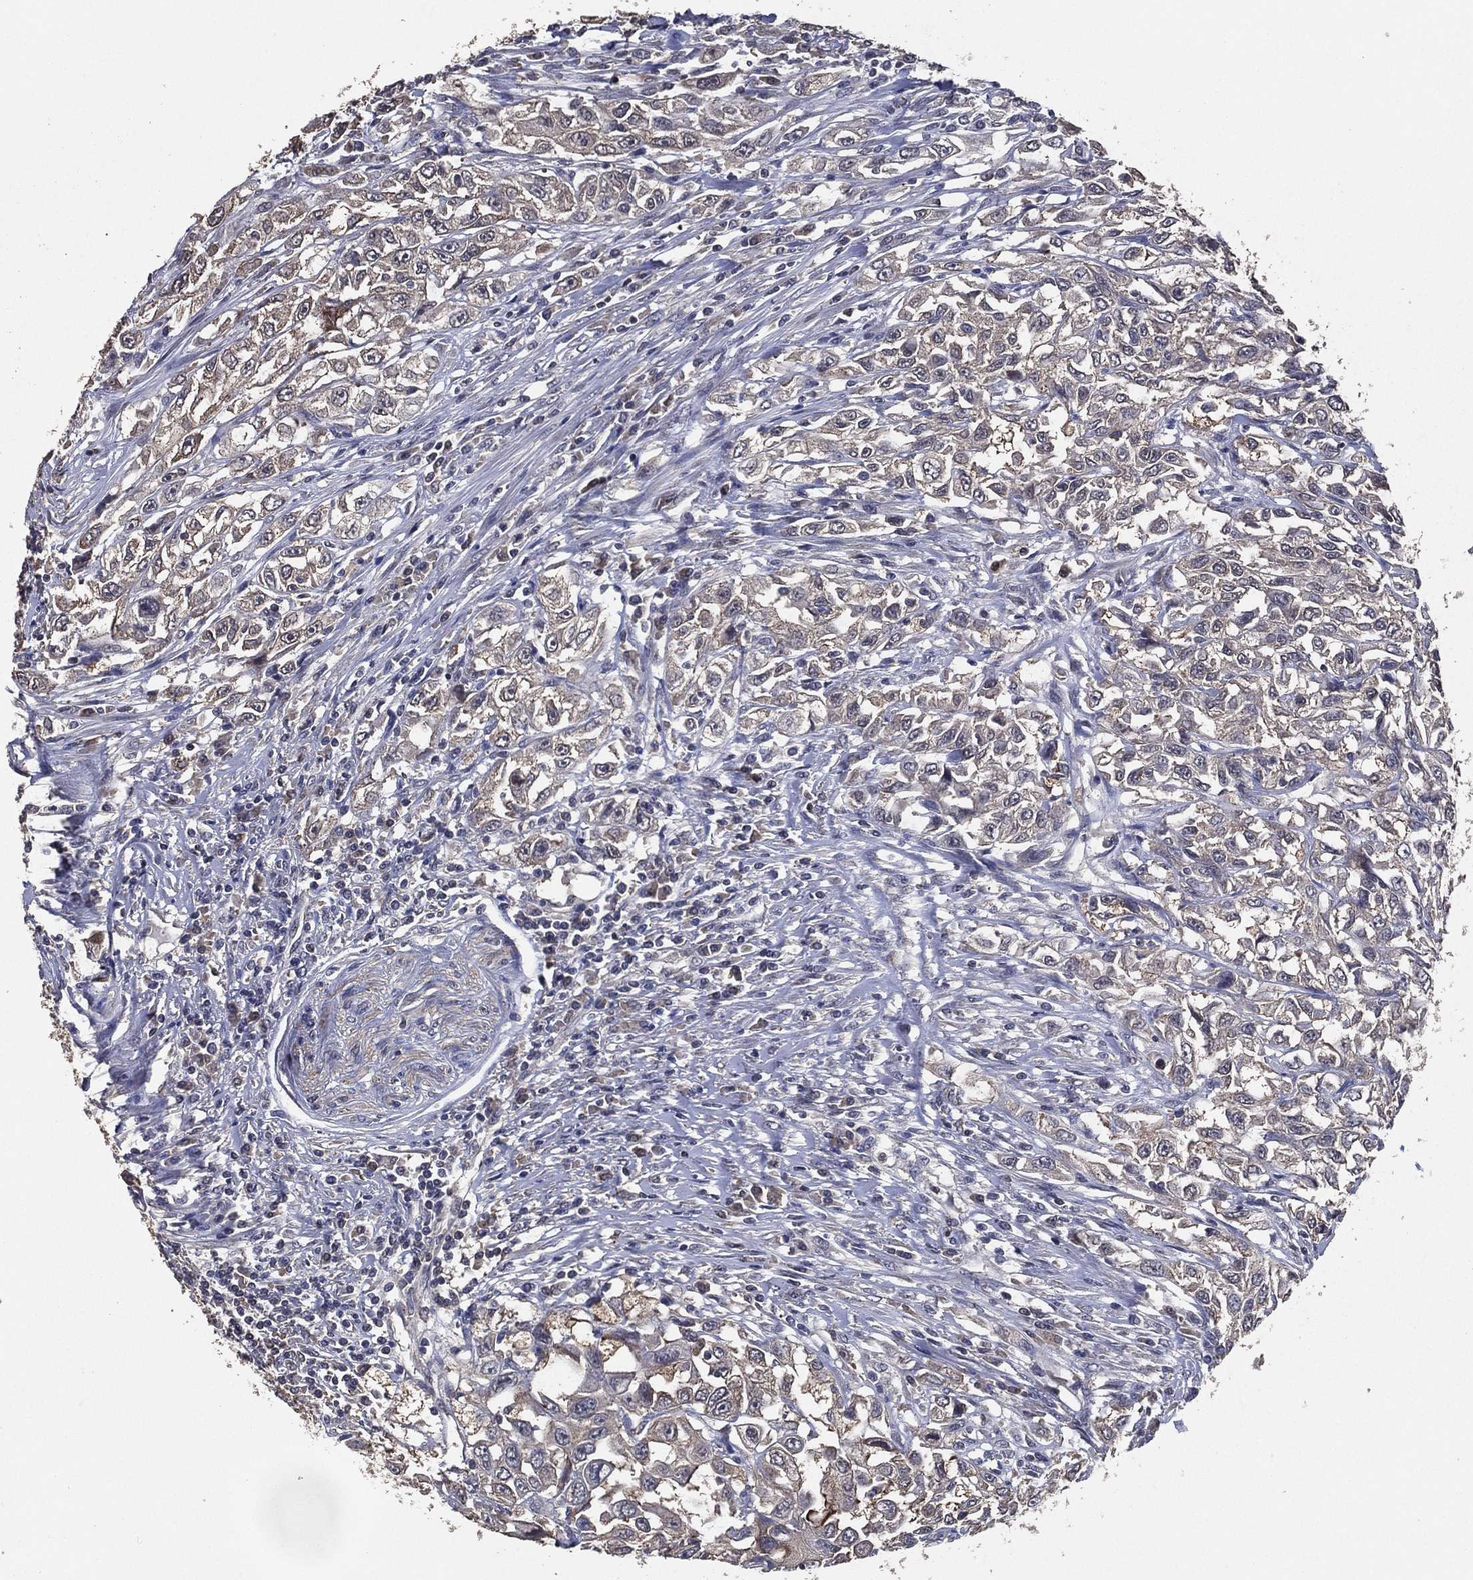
{"staining": {"intensity": "weak", "quantity": "<25%", "location": "cytoplasmic/membranous"}, "tissue": "urothelial cancer", "cell_type": "Tumor cells", "image_type": "cancer", "snomed": [{"axis": "morphology", "description": "Urothelial carcinoma, High grade"}, {"axis": "topography", "description": "Urinary bladder"}], "caption": "IHC of urothelial carcinoma (high-grade) reveals no staining in tumor cells. (Brightfield microscopy of DAB (3,3'-diaminobenzidine) immunohistochemistry (IHC) at high magnification).", "gene": "PCNT", "patient": {"sex": "female", "age": 56}}